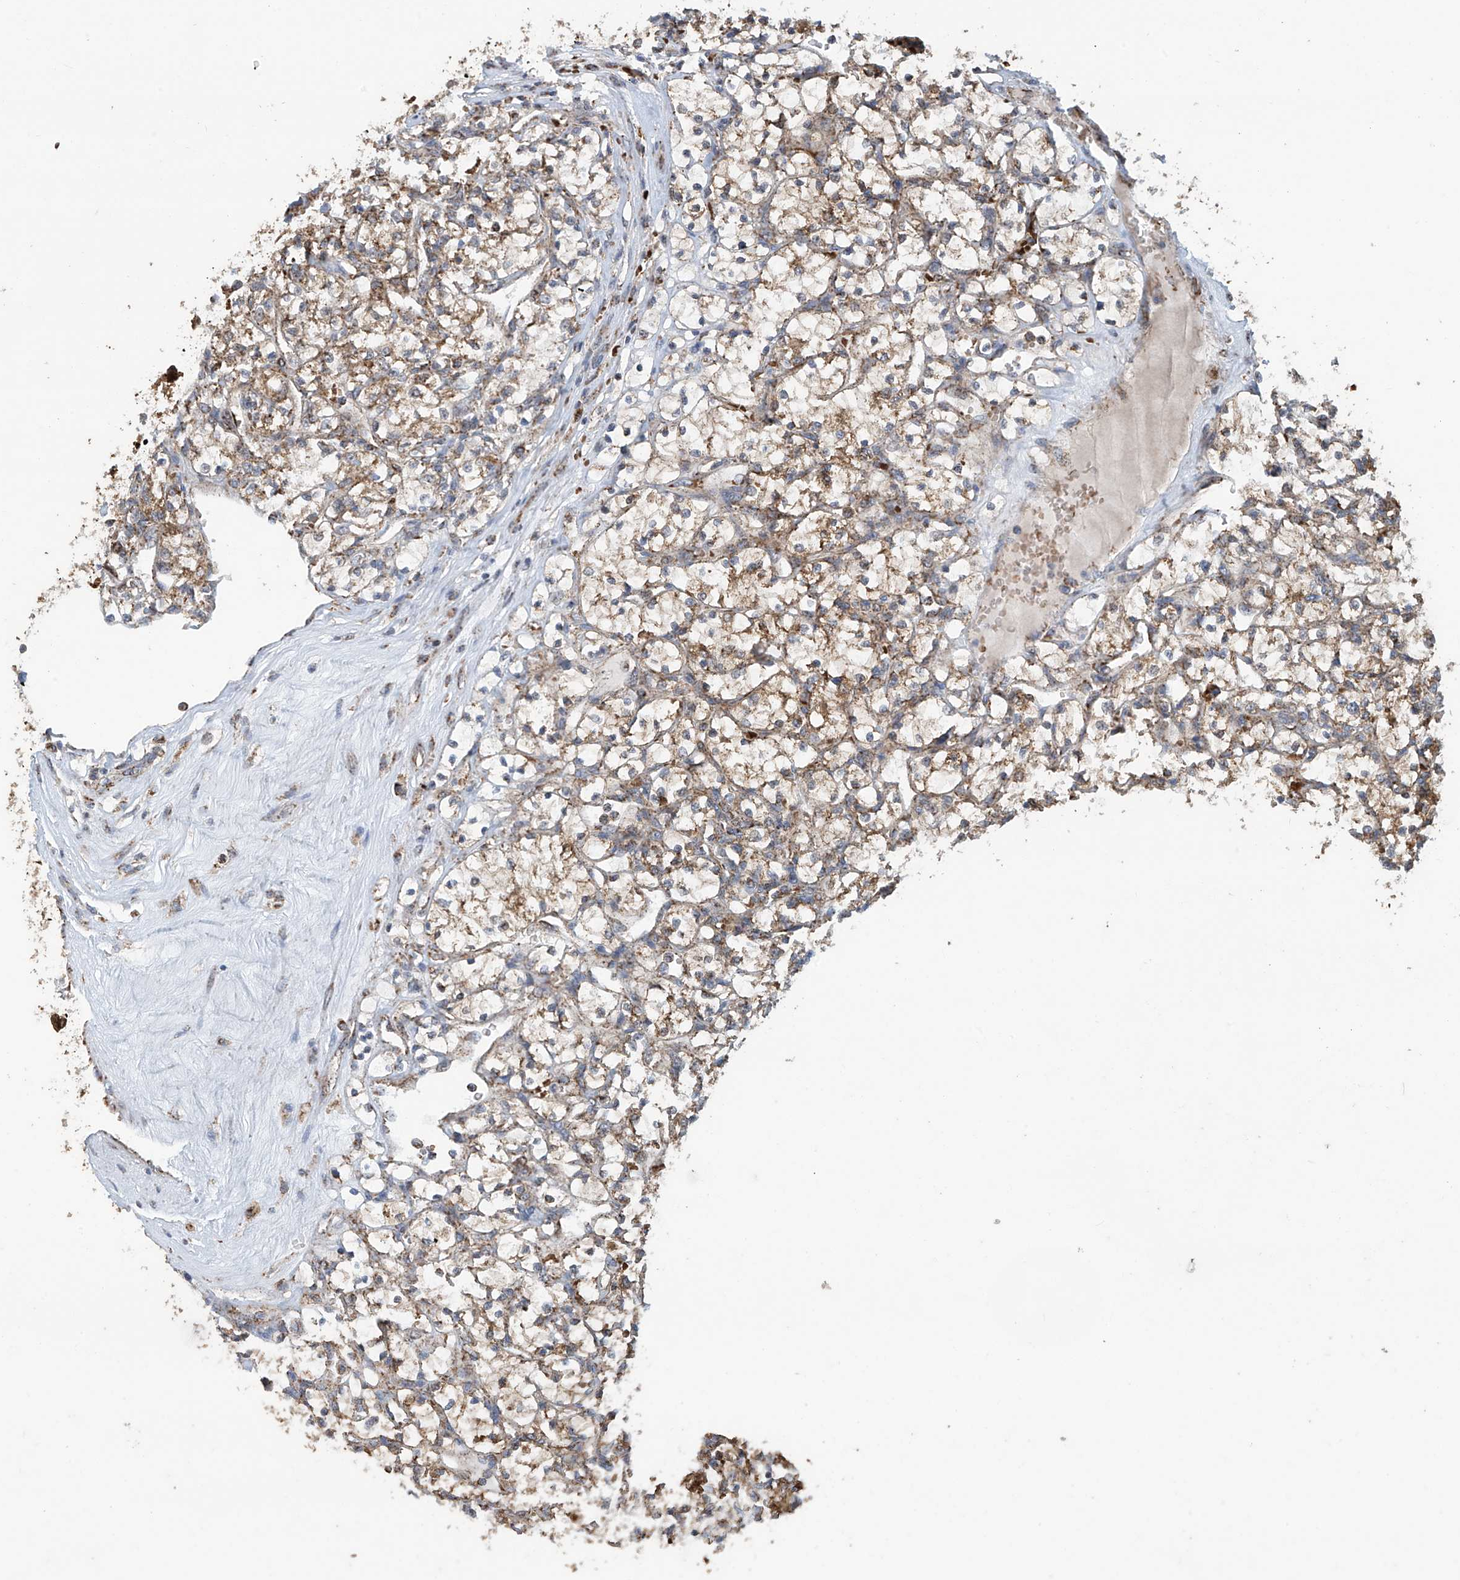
{"staining": {"intensity": "moderate", "quantity": ">75%", "location": "cytoplasmic/membranous"}, "tissue": "renal cancer", "cell_type": "Tumor cells", "image_type": "cancer", "snomed": [{"axis": "morphology", "description": "Adenocarcinoma, NOS"}, {"axis": "topography", "description": "Kidney"}], "caption": "Immunohistochemistry (IHC) of human renal cancer (adenocarcinoma) reveals medium levels of moderate cytoplasmic/membranous expression in approximately >75% of tumor cells. The staining is performed using DAB (3,3'-diaminobenzidine) brown chromogen to label protein expression. The nuclei are counter-stained blue using hematoxylin.", "gene": "COMMD1", "patient": {"sex": "female", "age": 69}}